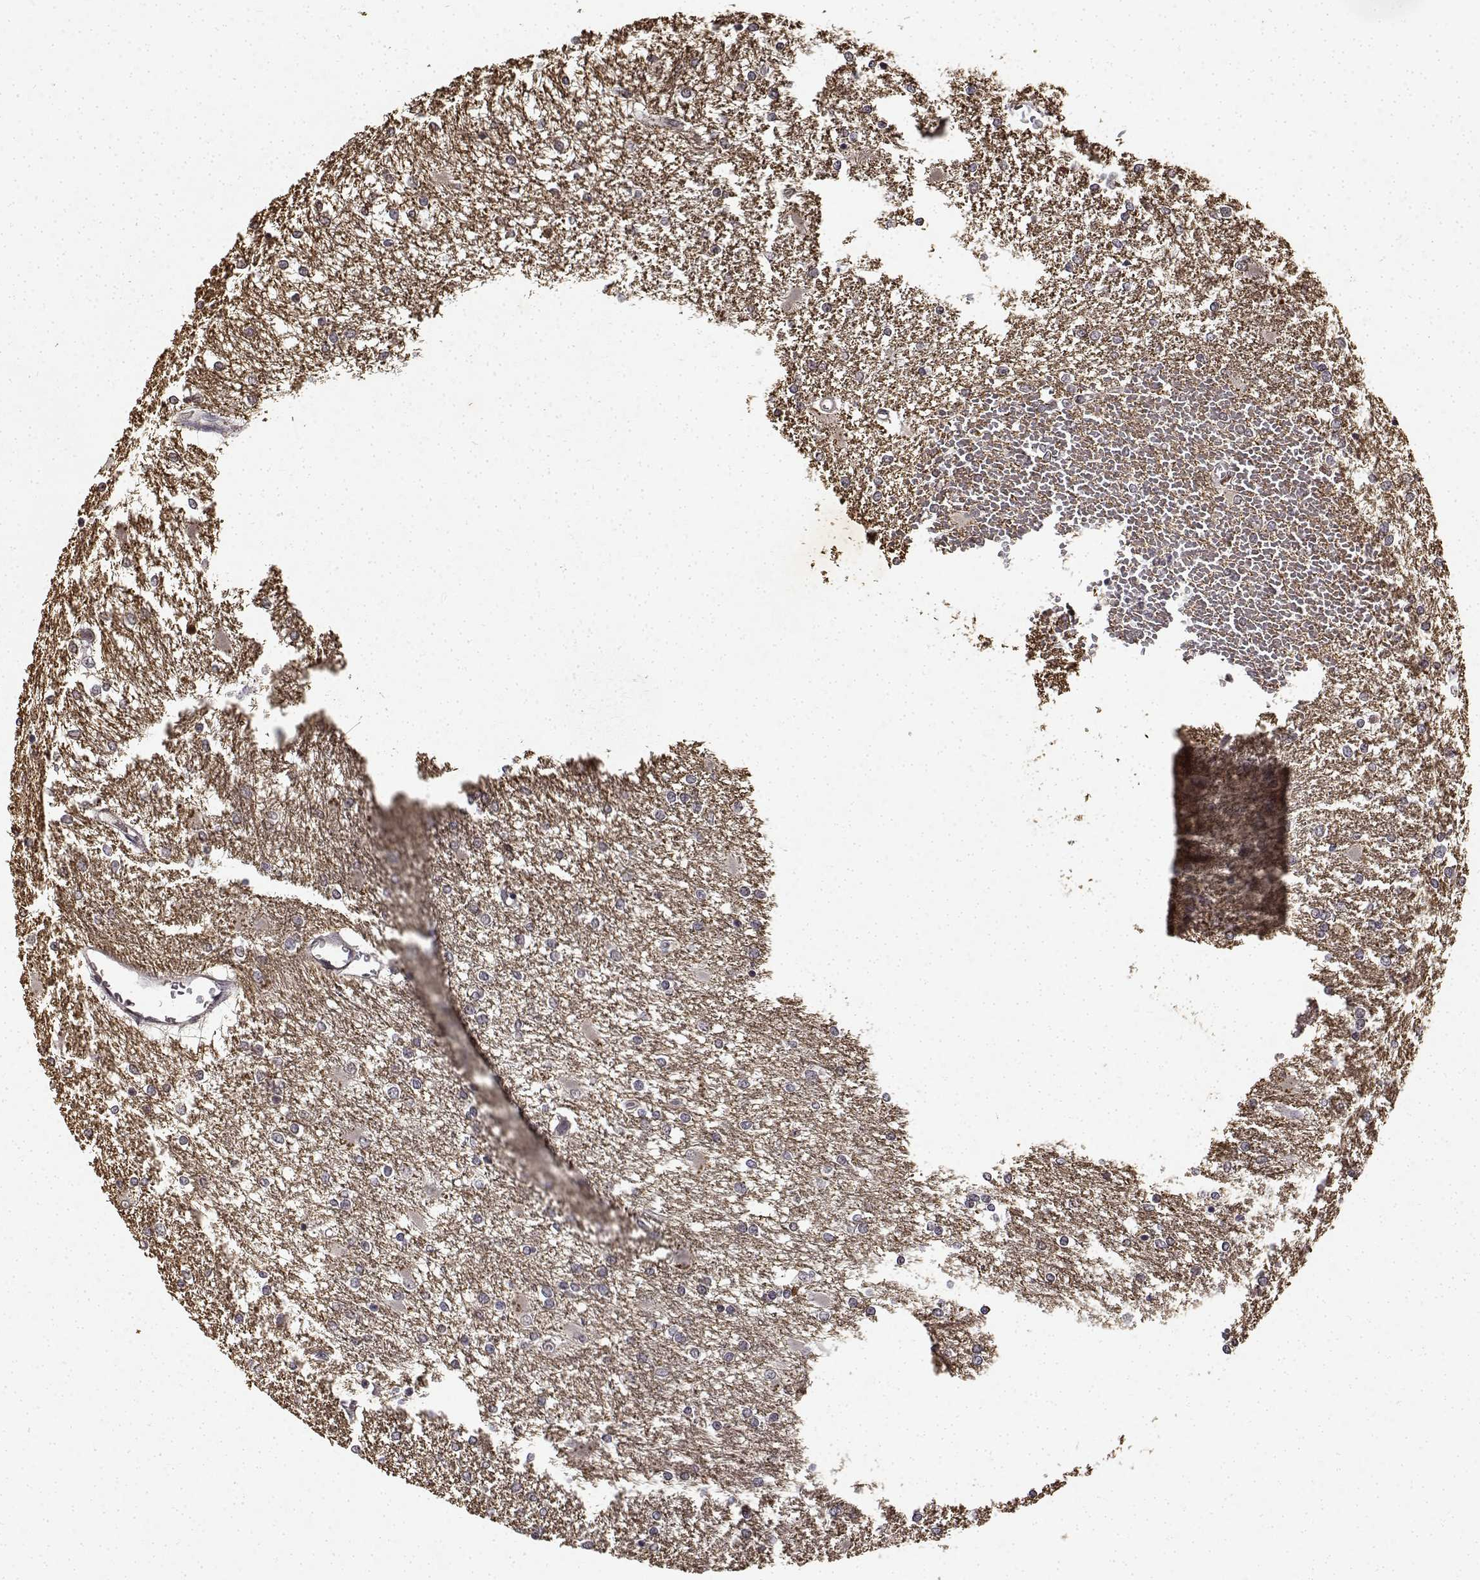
{"staining": {"intensity": "negative", "quantity": "none", "location": "none"}, "tissue": "glioma", "cell_type": "Tumor cells", "image_type": "cancer", "snomed": [{"axis": "morphology", "description": "Glioma, malignant, High grade"}, {"axis": "topography", "description": "Cerebral cortex"}], "caption": "This is a photomicrograph of immunohistochemistry staining of high-grade glioma (malignant), which shows no staining in tumor cells.", "gene": "BDNF", "patient": {"sex": "male", "age": 79}}